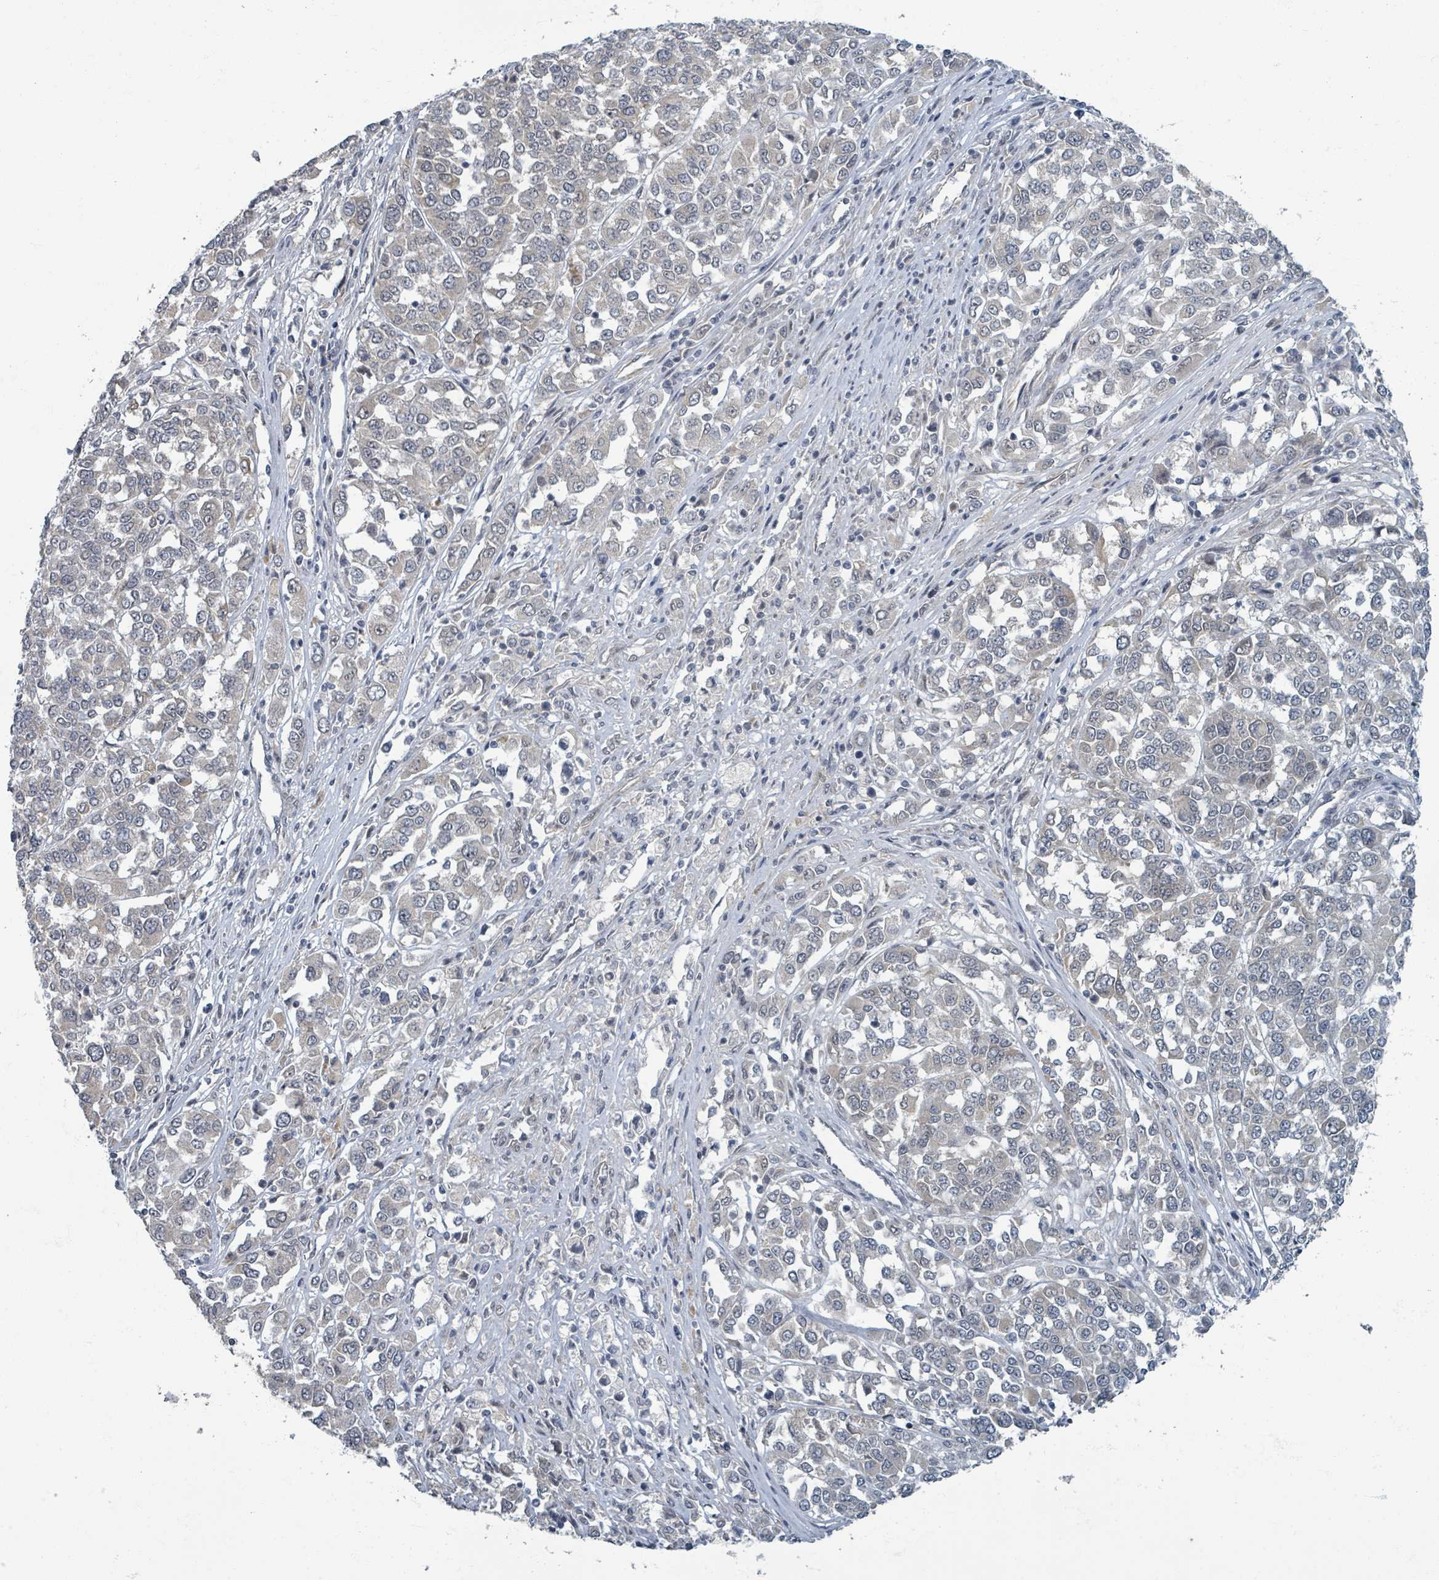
{"staining": {"intensity": "negative", "quantity": "none", "location": "none"}, "tissue": "melanoma", "cell_type": "Tumor cells", "image_type": "cancer", "snomed": [{"axis": "morphology", "description": "Malignant melanoma, Metastatic site"}, {"axis": "topography", "description": "Lymph node"}], "caption": "Image shows no significant protein positivity in tumor cells of malignant melanoma (metastatic site).", "gene": "INTS15", "patient": {"sex": "male", "age": 44}}